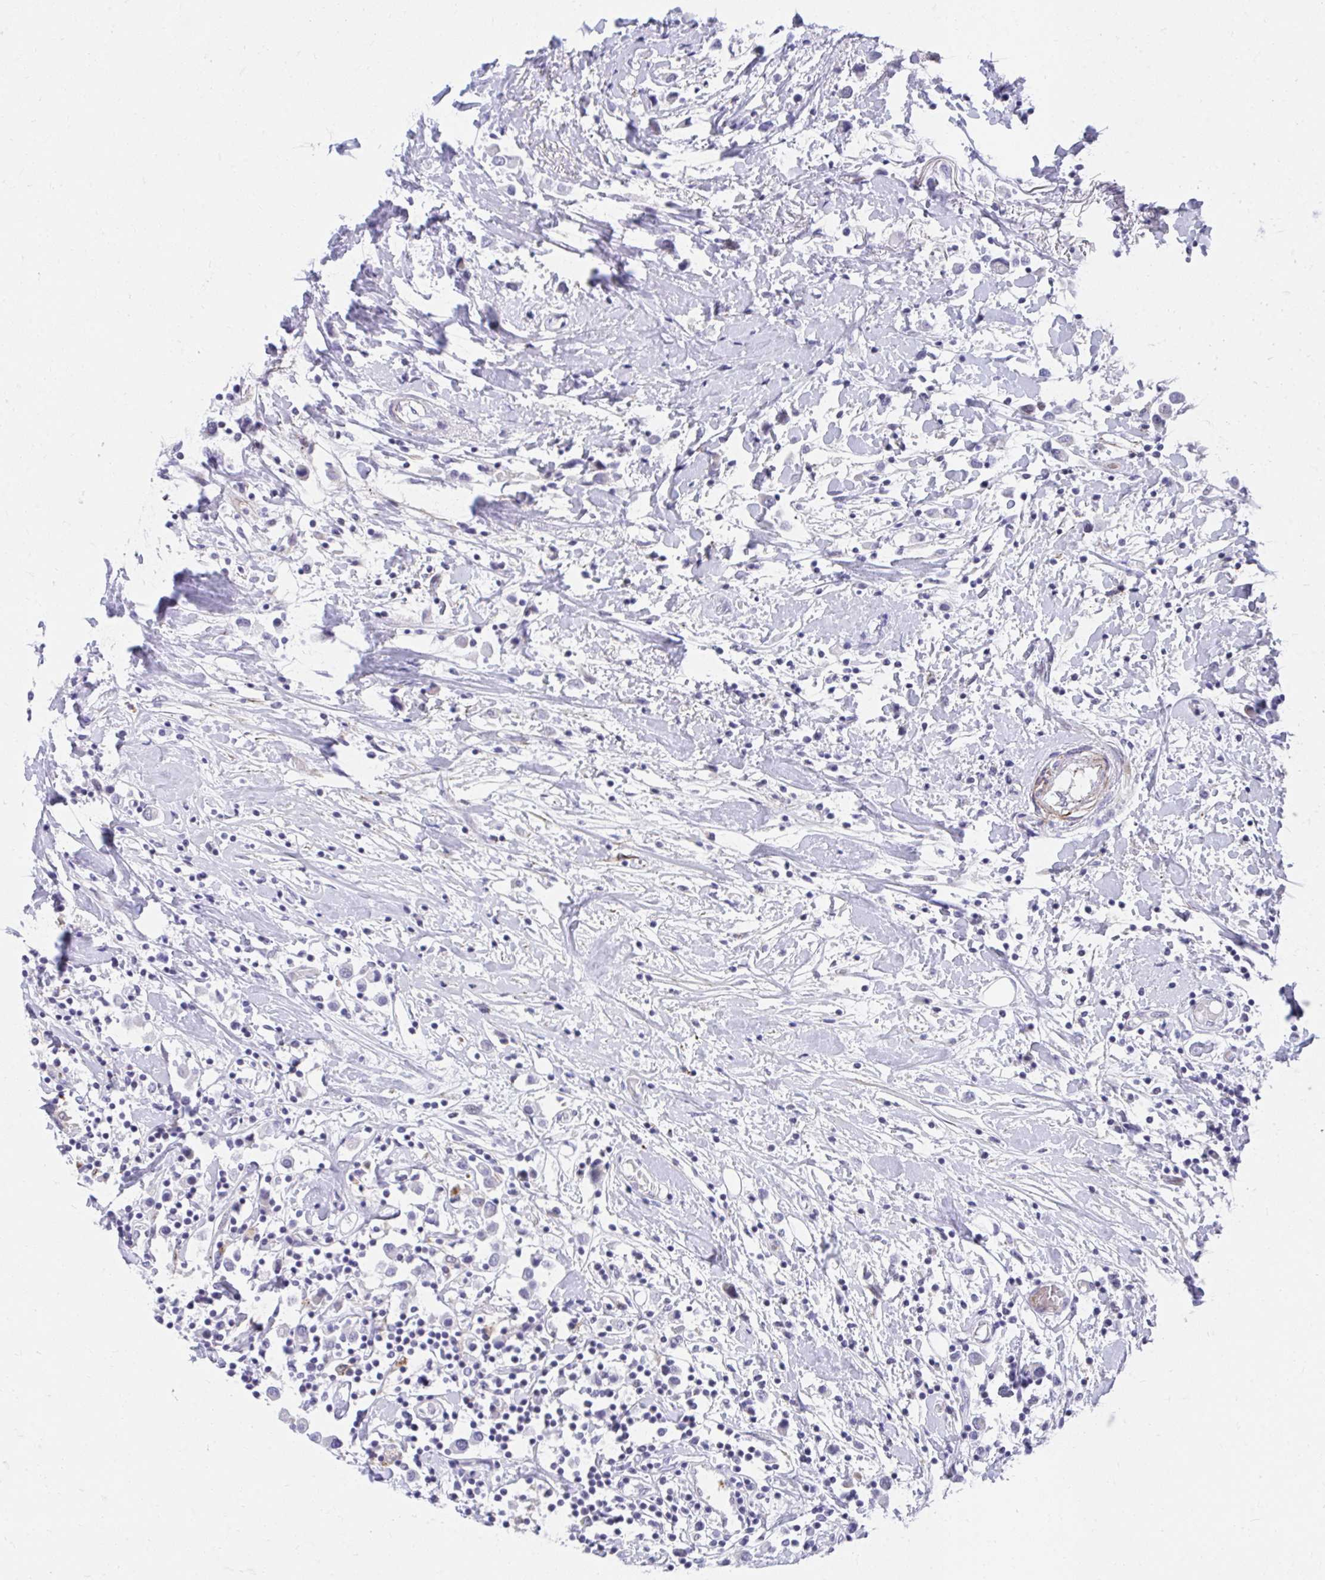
{"staining": {"intensity": "negative", "quantity": "none", "location": "none"}, "tissue": "breast cancer", "cell_type": "Tumor cells", "image_type": "cancer", "snomed": [{"axis": "morphology", "description": "Duct carcinoma"}, {"axis": "topography", "description": "Breast"}], "caption": "The photomicrograph reveals no significant positivity in tumor cells of breast cancer. The staining was performed using DAB (3,3'-diaminobenzidine) to visualize the protein expression in brown, while the nuclei were stained in blue with hematoxylin (Magnification: 20x).", "gene": "CSTB", "patient": {"sex": "female", "age": 61}}